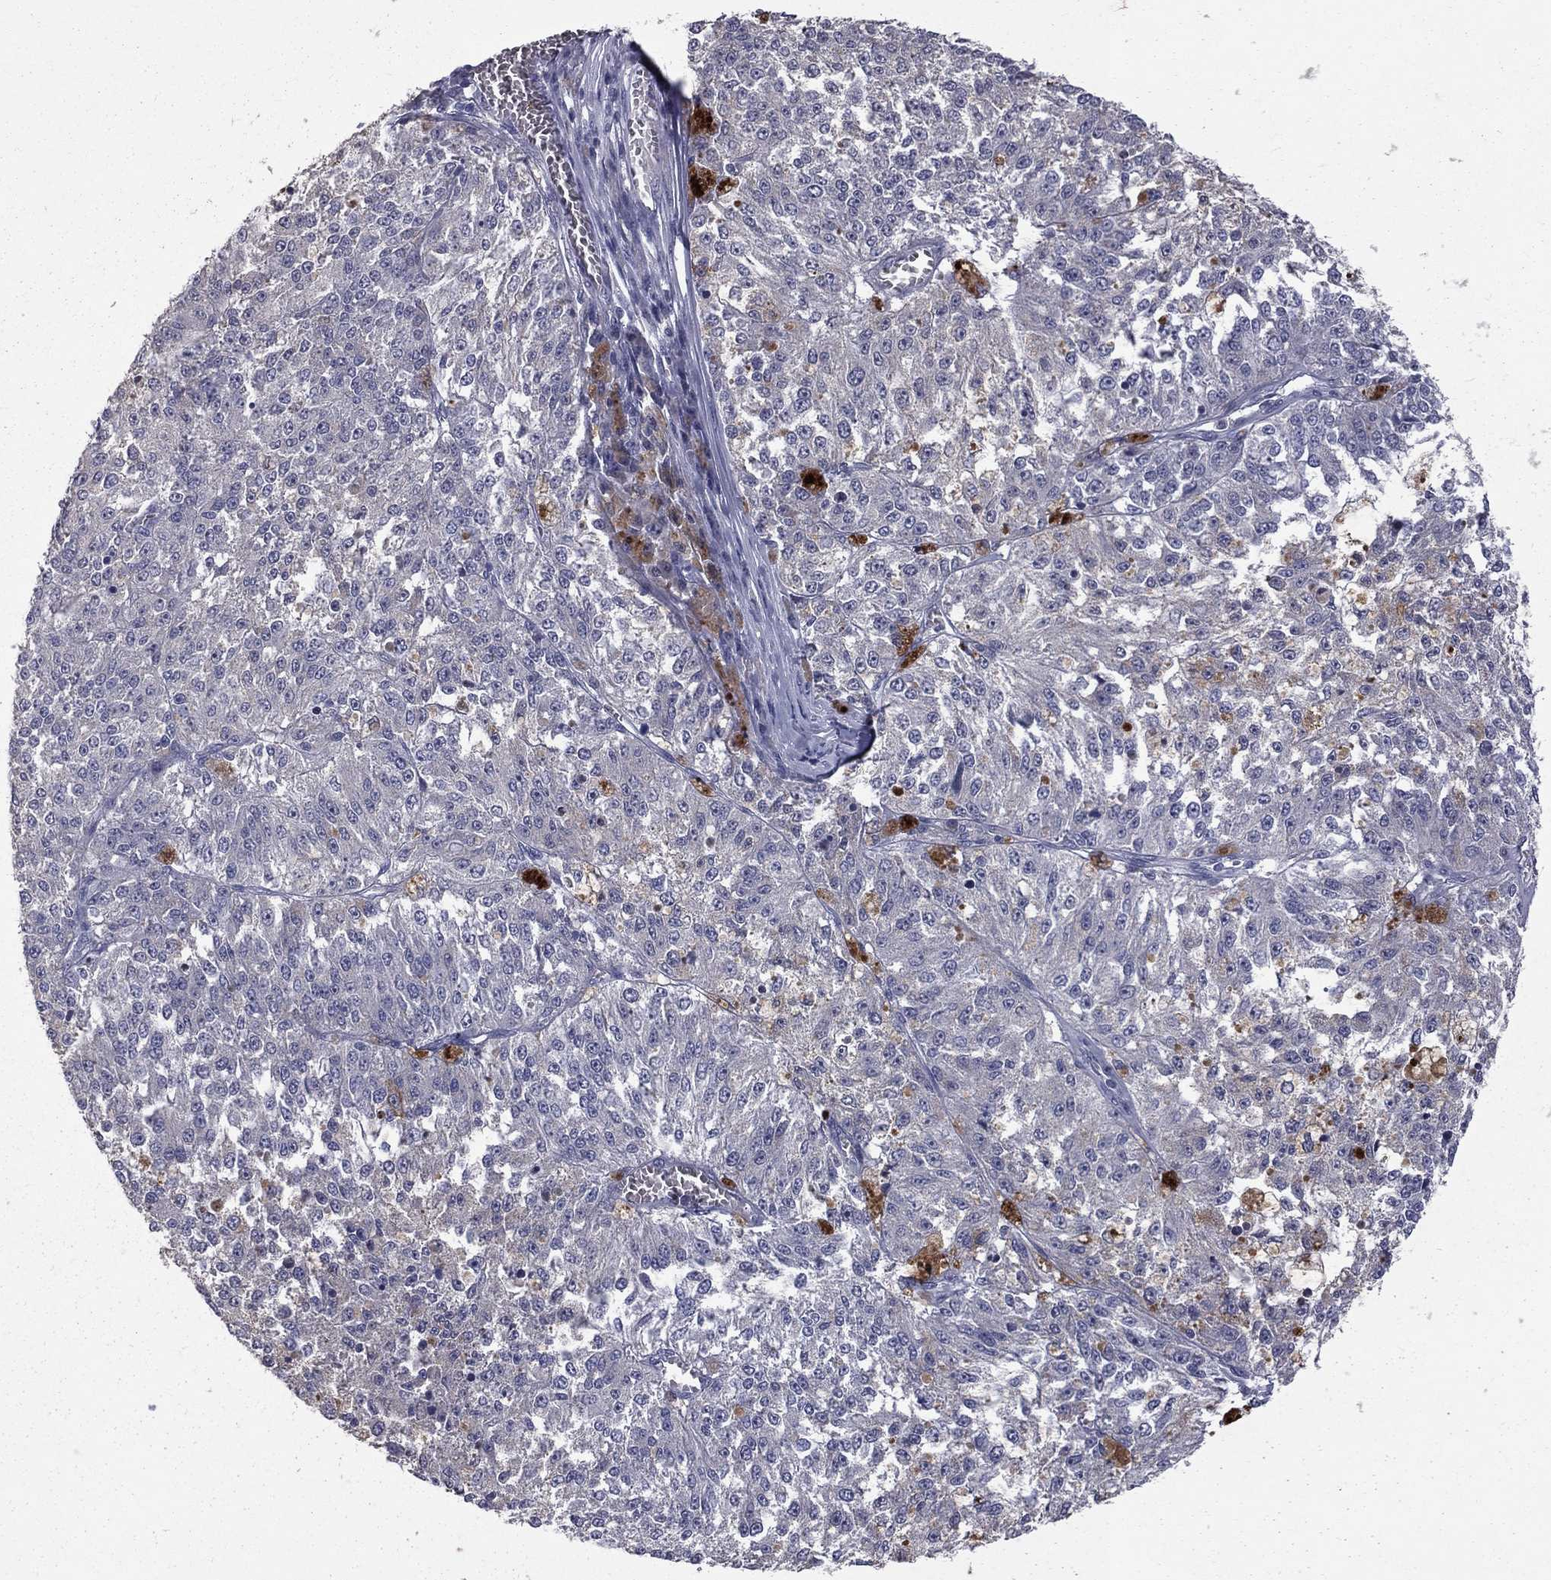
{"staining": {"intensity": "negative", "quantity": "none", "location": "none"}, "tissue": "melanoma", "cell_type": "Tumor cells", "image_type": "cancer", "snomed": [{"axis": "morphology", "description": "Malignant melanoma, Metastatic site"}, {"axis": "topography", "description": "Lymph node"}], "caption": "Malignant melanoma (metastatic site) stained for a protein using IHC demonstrates no staining tumor cells.", "gene": "DSG4", "patient": {"sex": "female", "age": 64}}